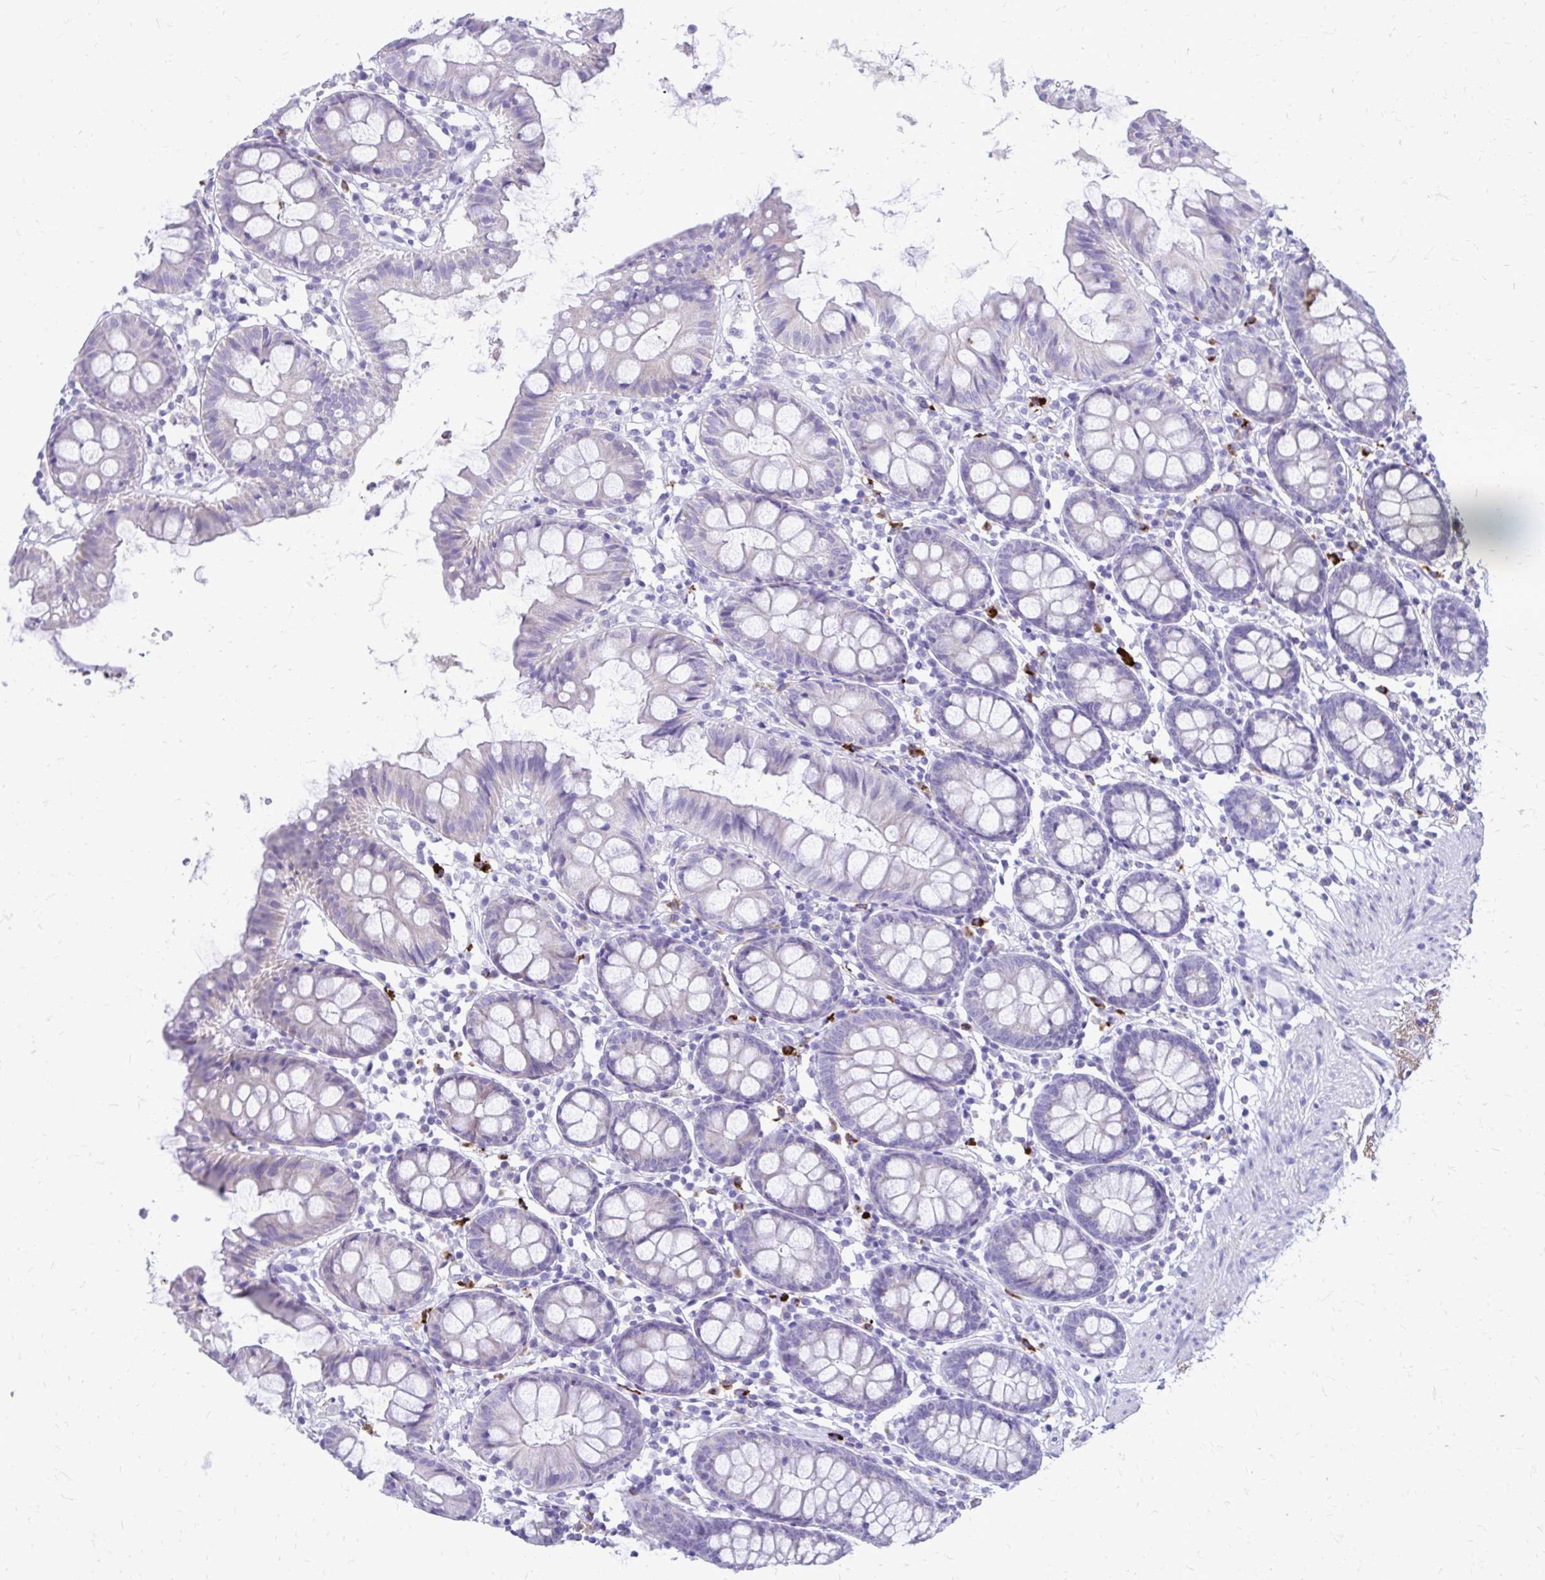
{"staining": {"intensity": "negative", "quantity": "none", "location": "none"}, "tissue": "colon", "cell_type": "Endothelial cells", "image_type": "normal", "snomed": [{"axis": "morphology", "description": "Normal tissue, NOS"}, {"axis": "topography", "description": "Colon"}], "caption": "Histopathology image shows no significant protein staining in endothelial cells of benign colon. (Brightfield microscopy of DAB immunohistochemistry (IHC) at high magnification).", "gene": "SATL1", "patient": {"sex": "female", "age": 84}}